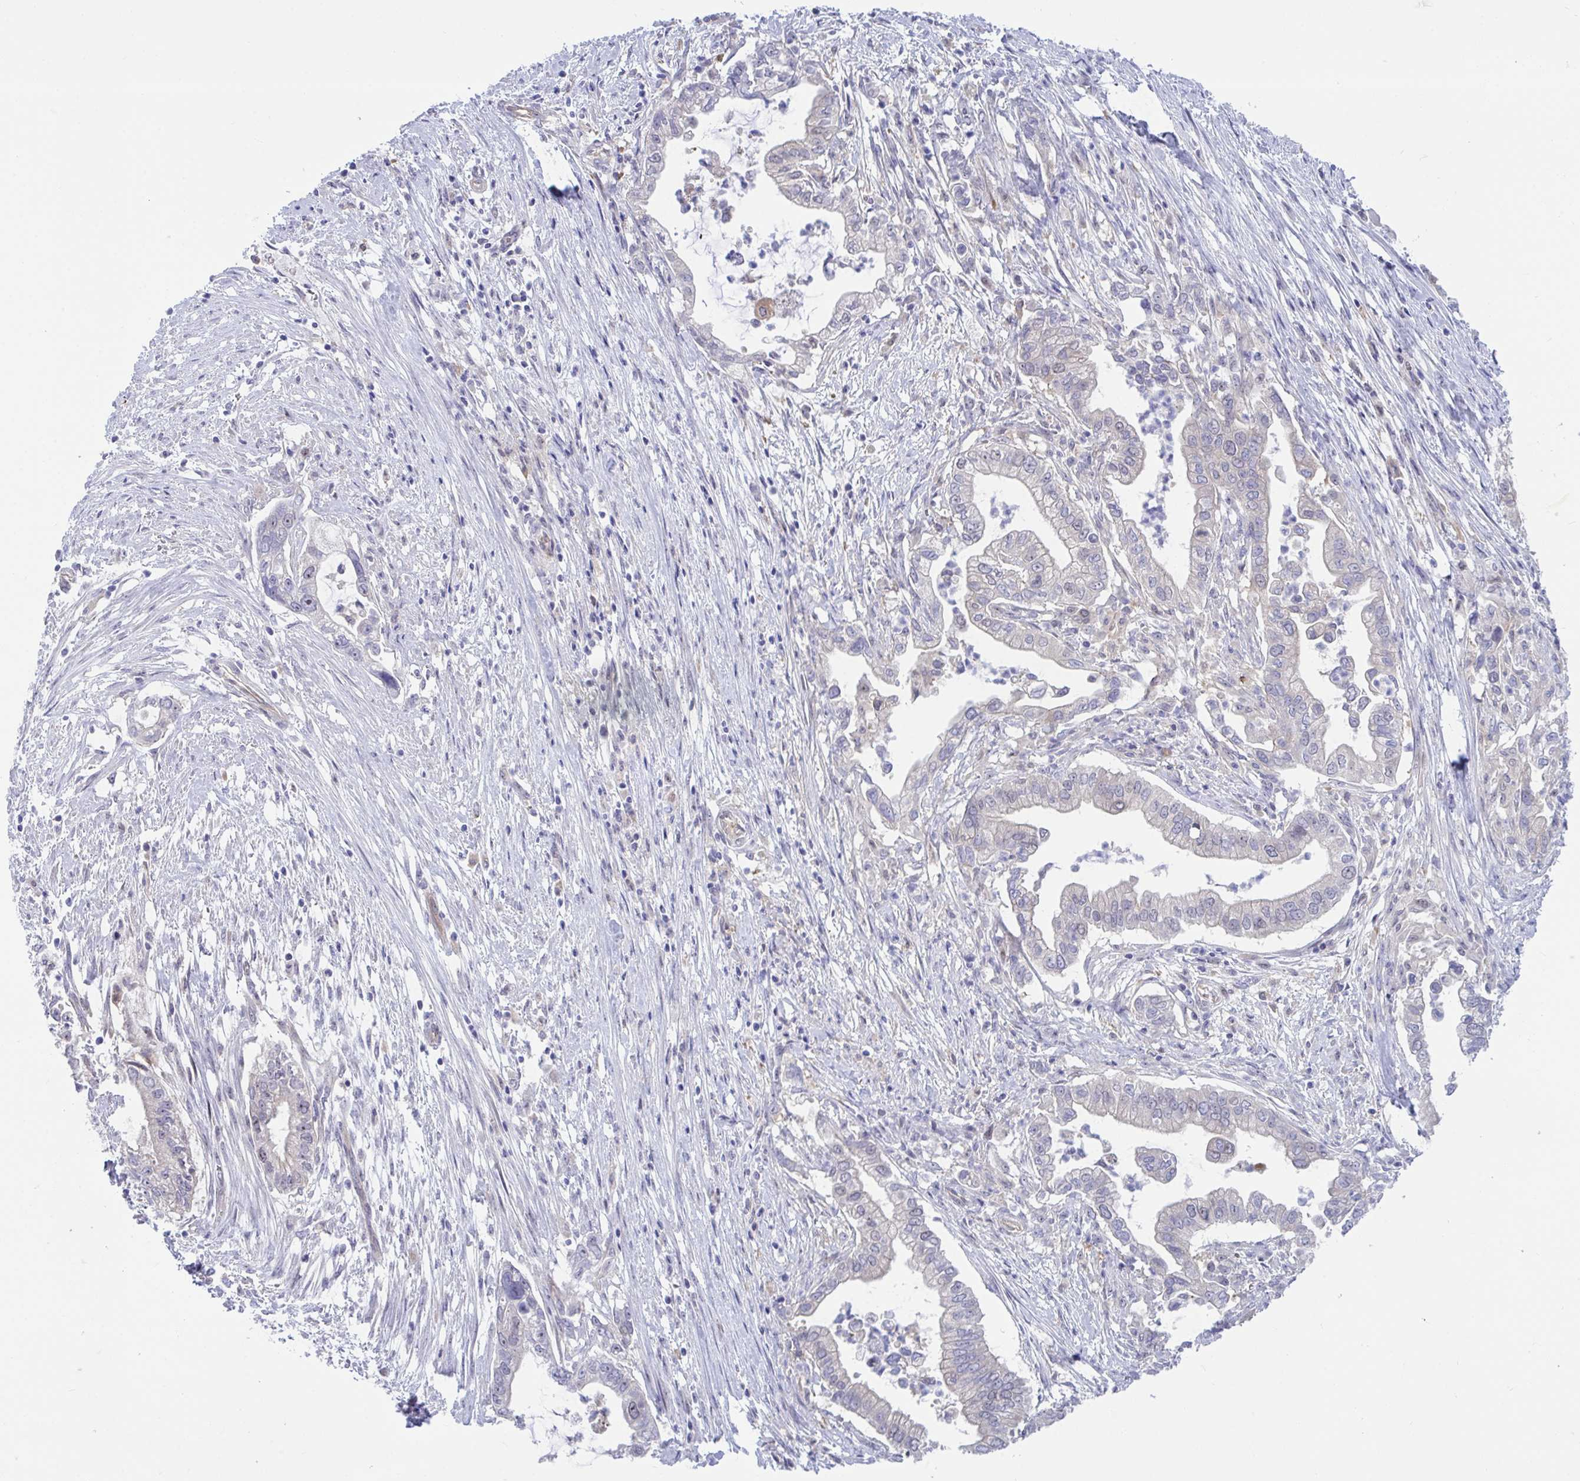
{"staining": {"intensity": "negative", "quantity": "none", "location": "none"}, "tissue": "pancreatic cancer", "cell_type": "Tumor cells", "image_type": "cancer", "snomed": [{"axis": "morphology", "description": "Adenocarcinoma, NOS"}, {"axis": "topography", "description": "Pancreas"}], "caption": "Protein analysis of pancreatic cancer (adenocarcinoma) displays no significant positivity in tumor cells.", "gene": "CENPQ", "patient": {"sex": "male", "age": 70}}